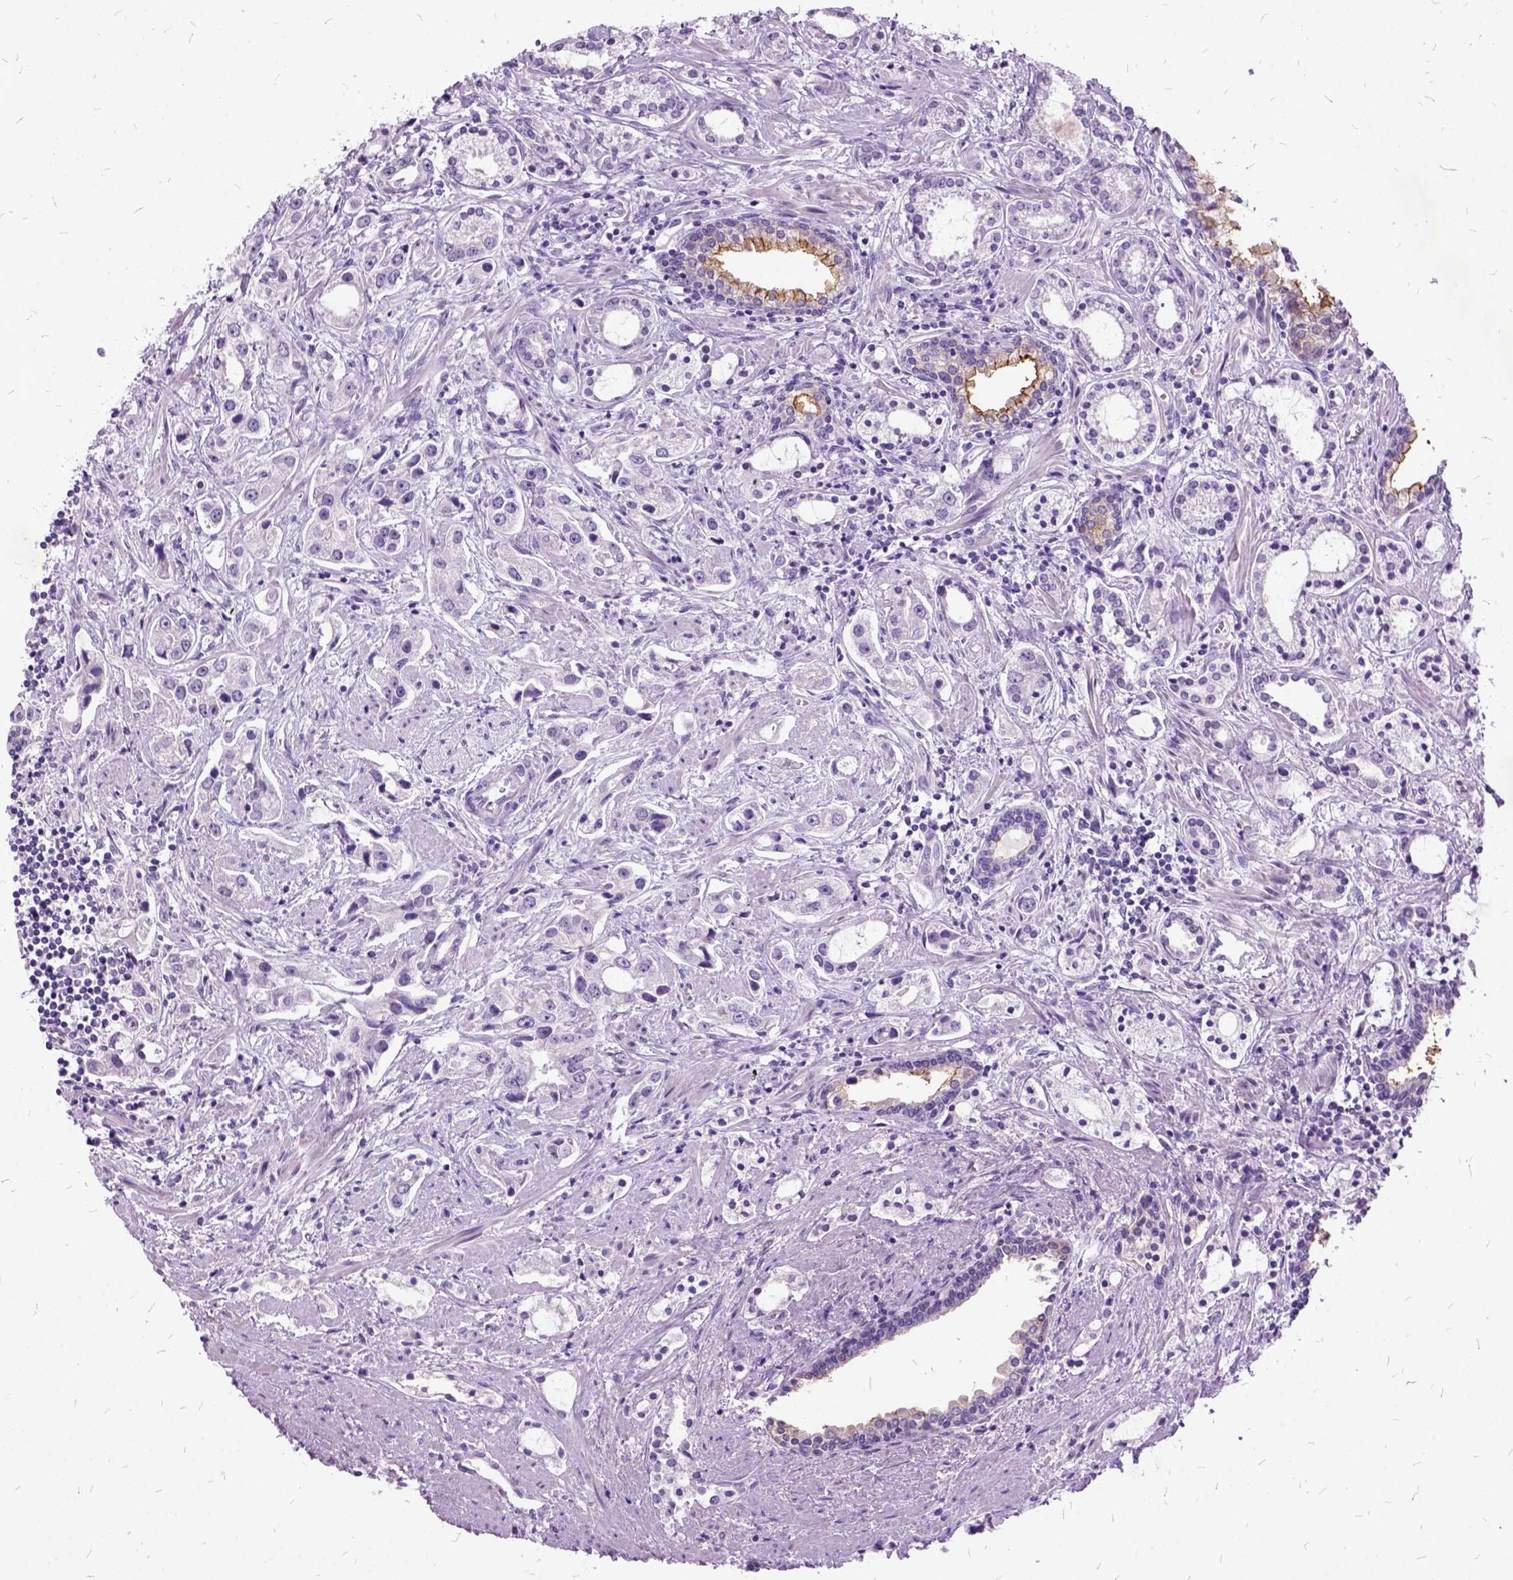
{"staining": {"intensity": "strong", "quantity": "<25%", "location": "cytoplasmic/membranous"}, "tissue": "prostate cancer", "cell_type": "Tumor cells", "image_type": "cancer", "snomed": [{"axis": "morphology", "description": "Adenocarcinoma, Medium grade"}, {"axis": "topography", "description": "Prostate"}], "caption": "Prostate medium-grade adenocarcinoma stained with a brown dye displays strong cytoplasmic/membranous positive positivity in about <25% of tumor cells.", "gene": "MME", "patient": {"sex": "male", "age": 57}}